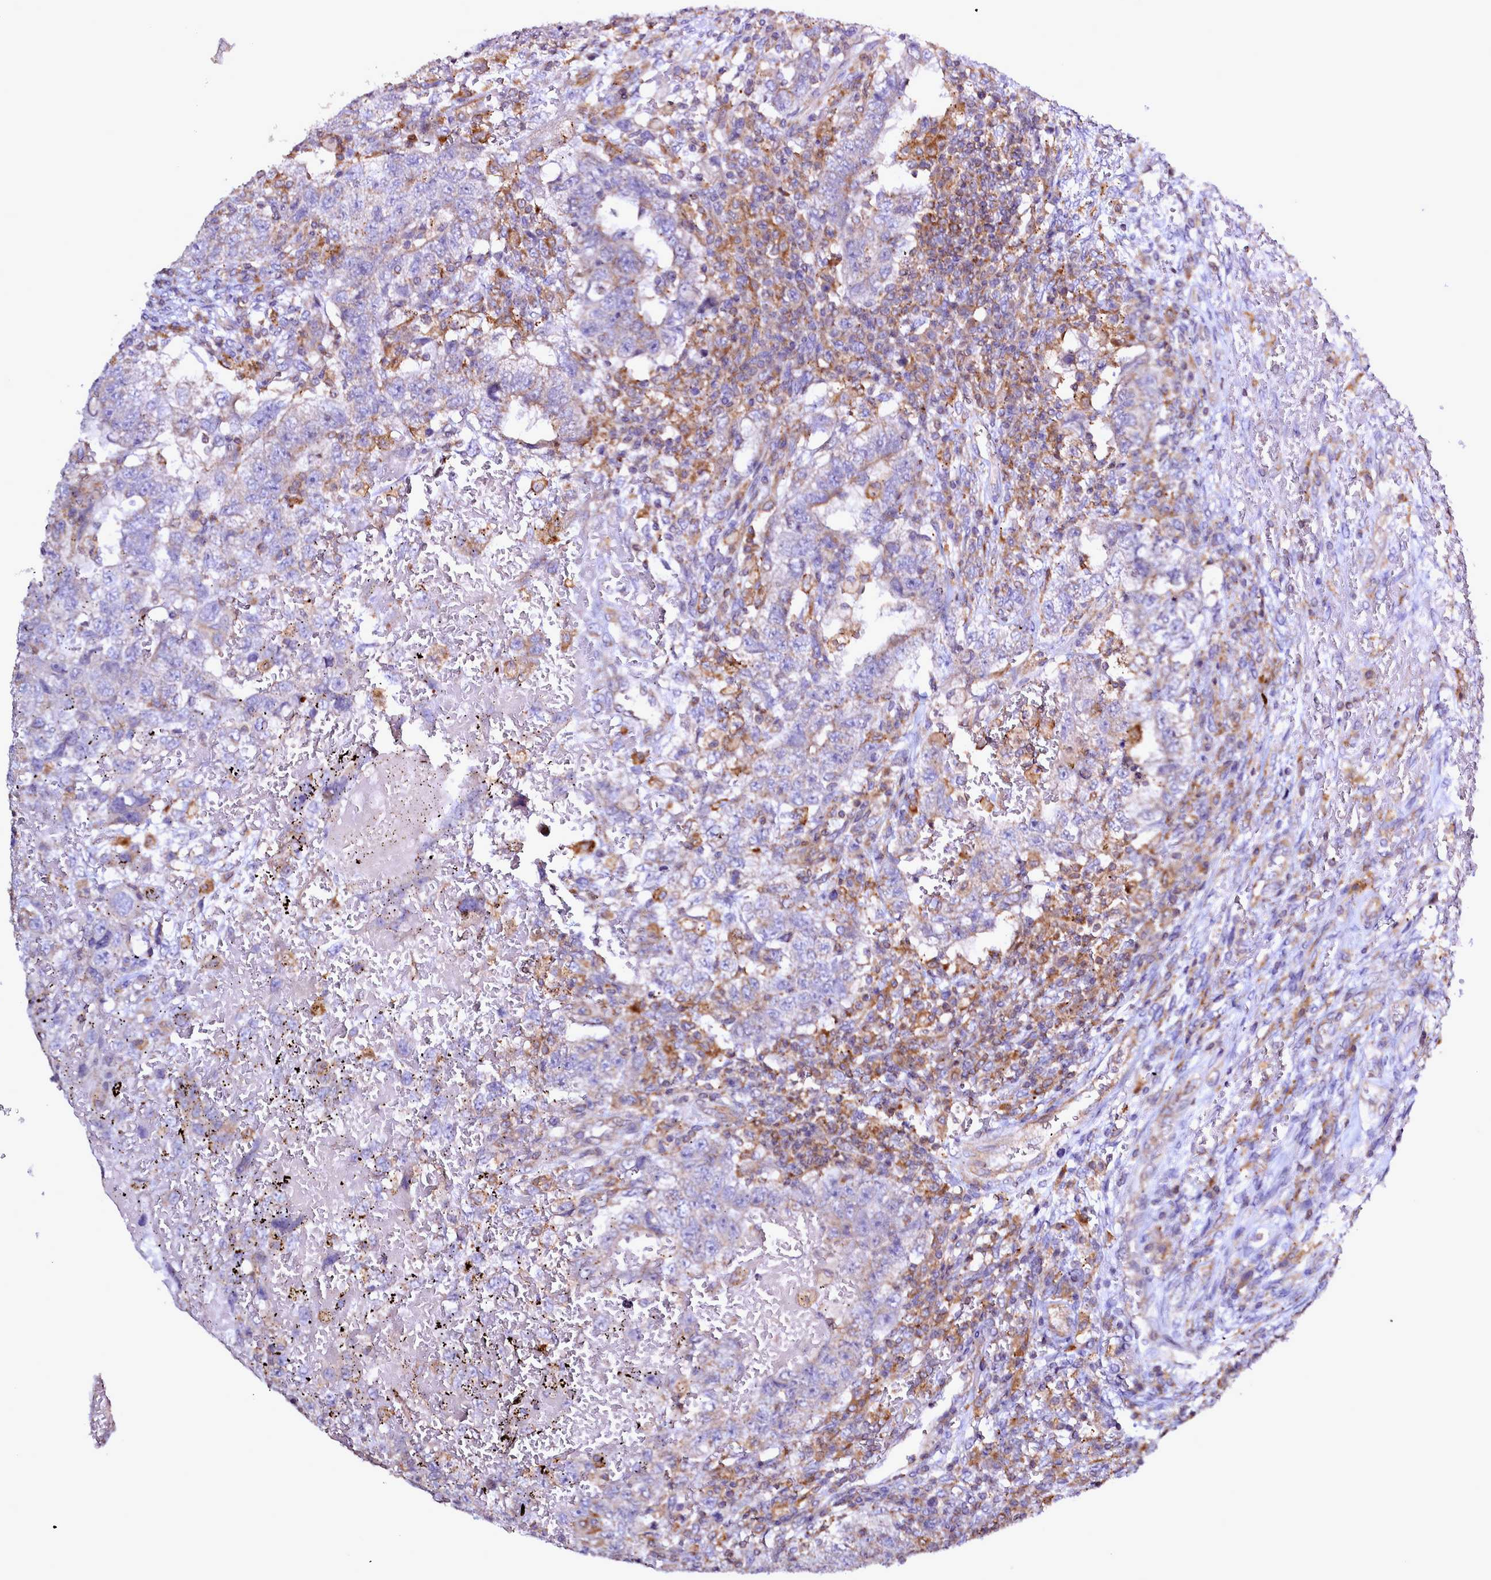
{"staining": {"intensity": "negative", "quantity": "none", "location": "none"}, "tissue": "testis cancer", "cell_type": "Tumor cells", "image_type": "cancer", "snomed": [{"axis": "morphology", "description": "Carcinoma, Embryonal, NOS"}, {"axis": "topography", "description": "Testis"}], "caption": "The histopathology image demonstrates no significant expression in tumor cells of embryonal carcinoma (testis).", "gene": "NCKAP1L", "patient": {"sex": "male", "age": 26}}